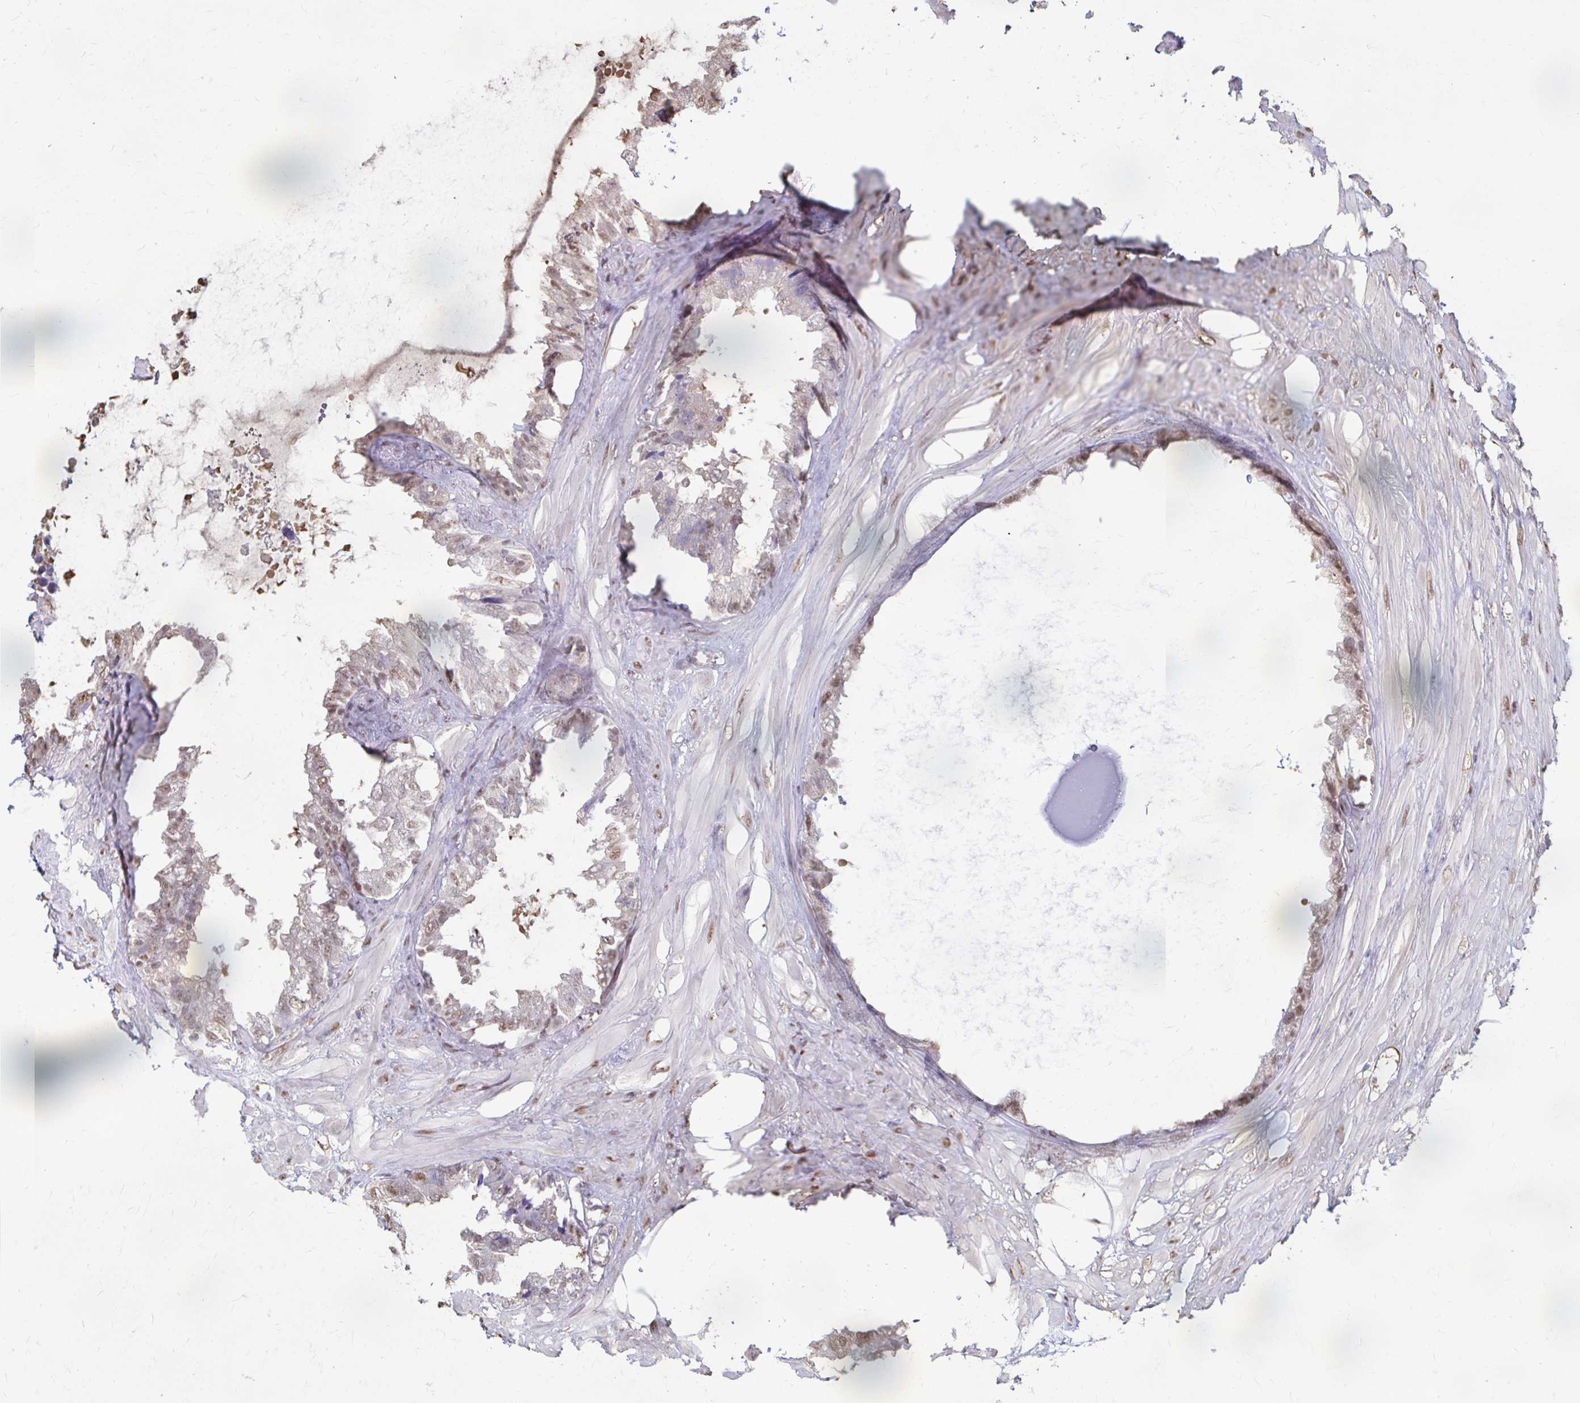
{"staining": {"intensity": "moderate", "quantity": "<25%", "location": "nuclear"}, "tissue": "seminal vesicle", "cell_type": "Glandular cells", "image_type": "normal", "snomed": [{"axis": "morphology", "description": "Normal tissue, NOS"}, {"axis": "topography", "description": "Seminal veicle"}, {"axis": "topography", "description": "Peripheral nerve tissue"}], "caption": "Protein expression by immunohistochemistry shows moderate nuclear staining in about <25% of glandular cells in unremarkable seminal vesicle.", "gene": "ING4", "patient": {"sex": "male", "age": 76}}